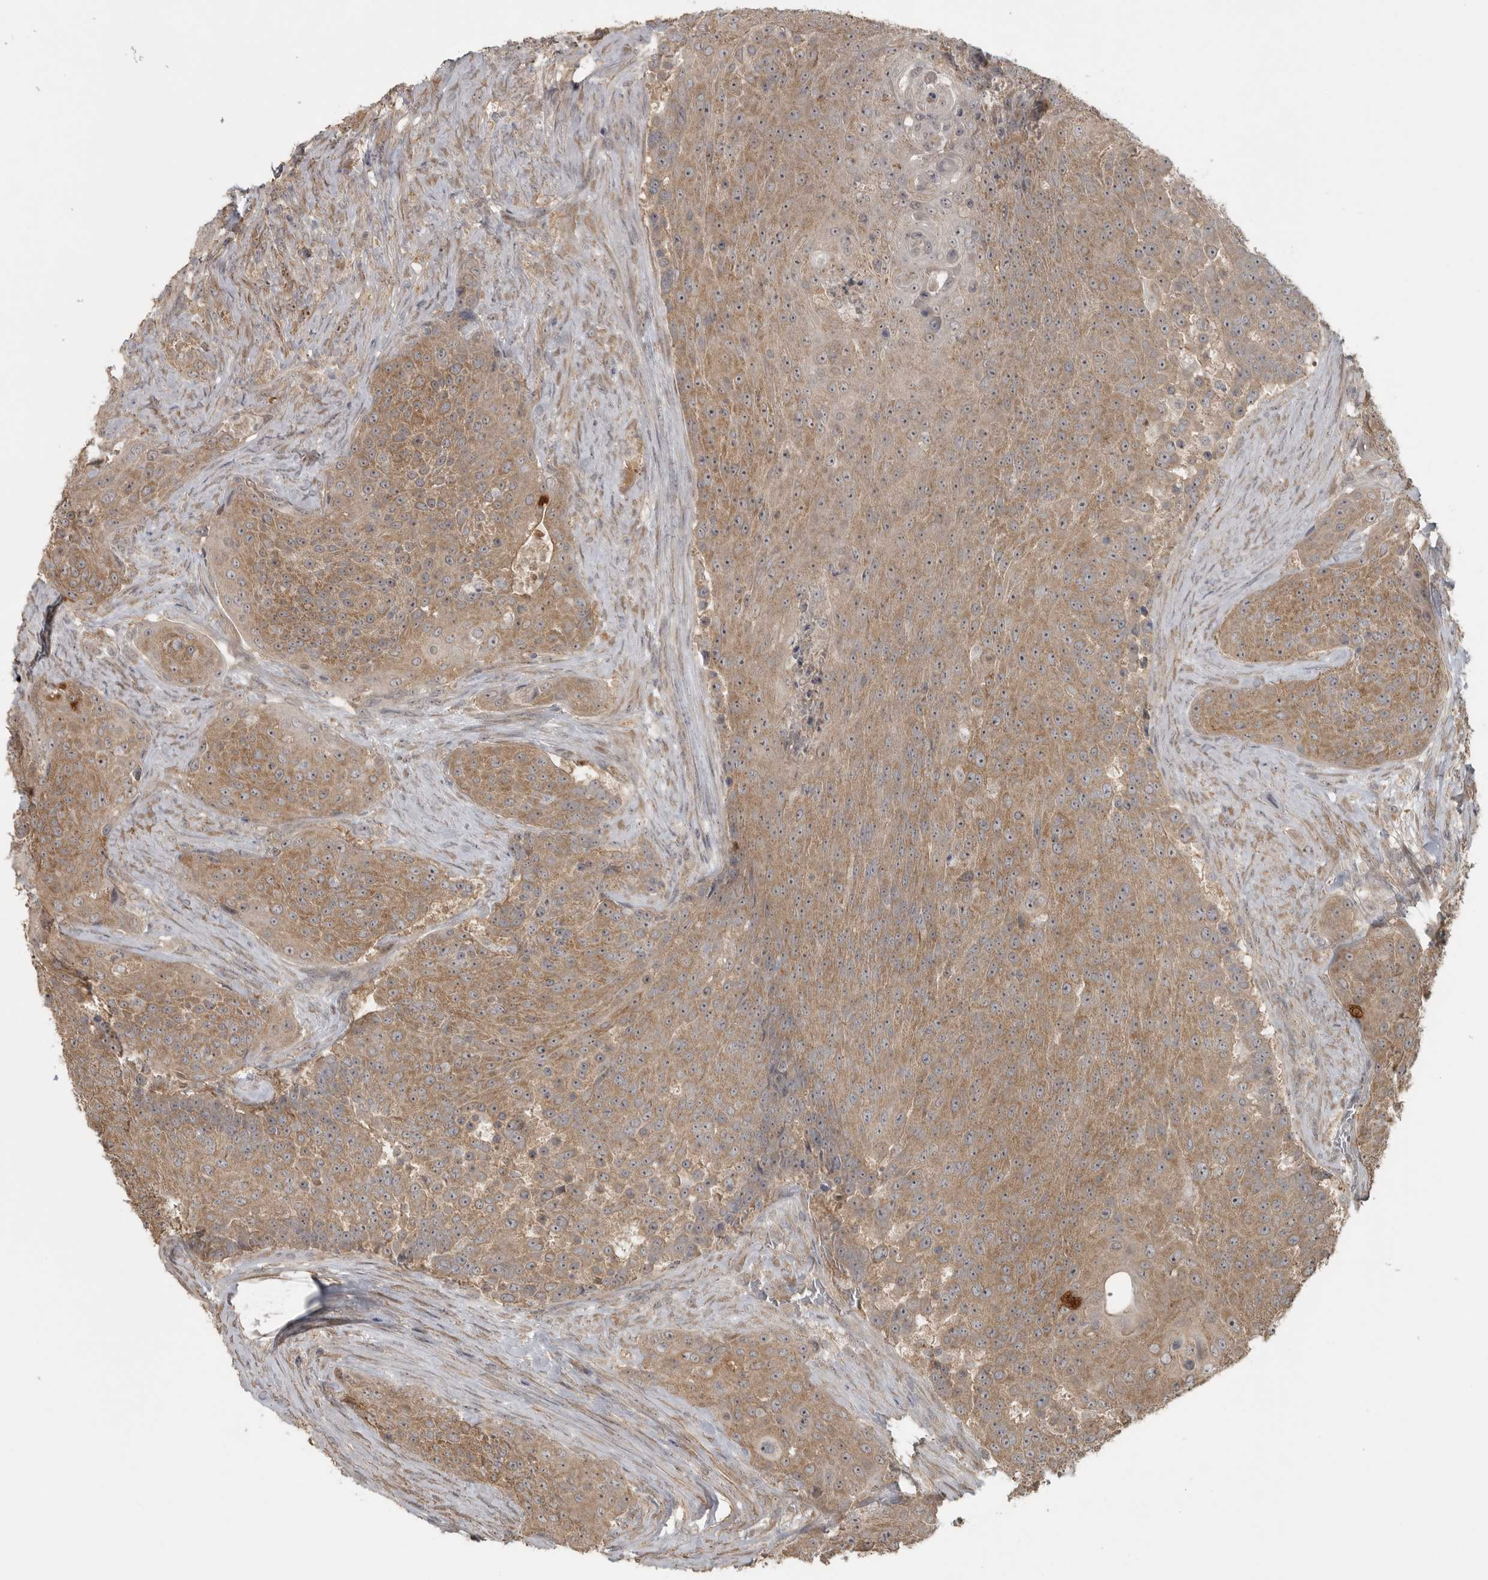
{"staining": {"intensity": "moderate", "quantity": ">75%", "location": "cytoplasmic/membranous"}, "tissue": "urothelial cancer", "cell_type": "Tumor cells", "image_type": "cancer", "snomed": [{"axis": "morphology", "description": "Urothelial carcinoma, High grade"}, {"axis": "topography", "description": "Urinary bladder"}], "caption": "Tumor cells demonstrate medium levels of moderate cytoplasmic/membranous expression in approximately >75% of cells in human urothelial cancer.", "gene": "LLGL1", "patient": {"sex": "female", "age": 63}}